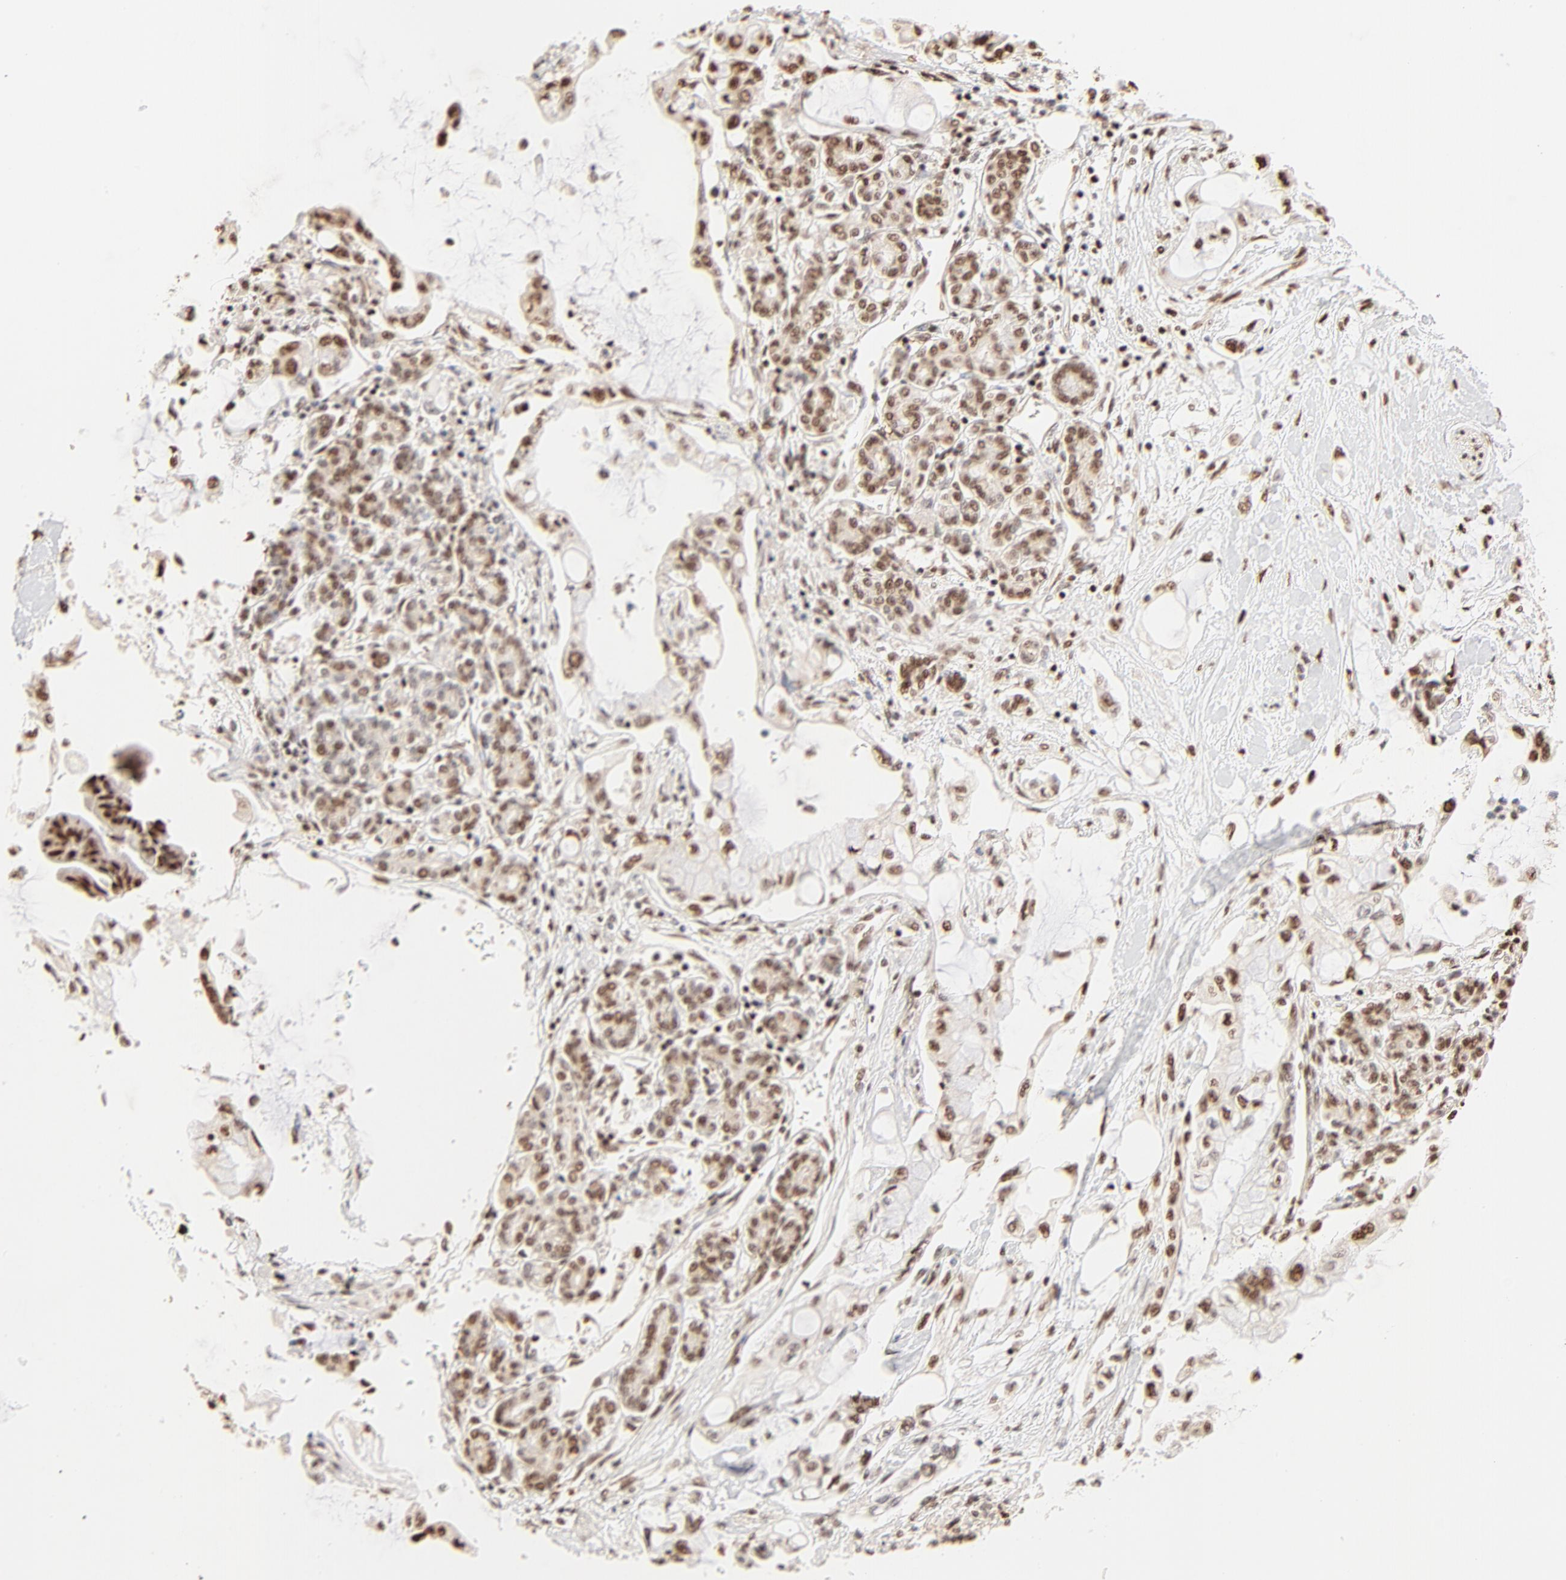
{"staining": {"intensity": "moderate", "quantity": ">75%", "location": "nuclear"}, "tissue": "pancreatic cancer", "cell_type": "Tumor cells", "image_type": "cancer", "snomed": [{"axis": "morphology", "description": "Adenocarcinoma, NOS"}, {"axis": "topography", "description": "Pancreas"}], "caption": "Immunohistochemical staining of human adenocarcinoma (pancreatic) displays moderate nuclear protein expression in approximately >75% of tumor cells. The protein of interest is stained brown, and the nuclei are stained in blue (DAB (3,3'-diaminobenzidine) IHC with brightfield microscopy, high magnification).", "gene": "FAM50A", "patient": {"sex": "female", "age": 70}}